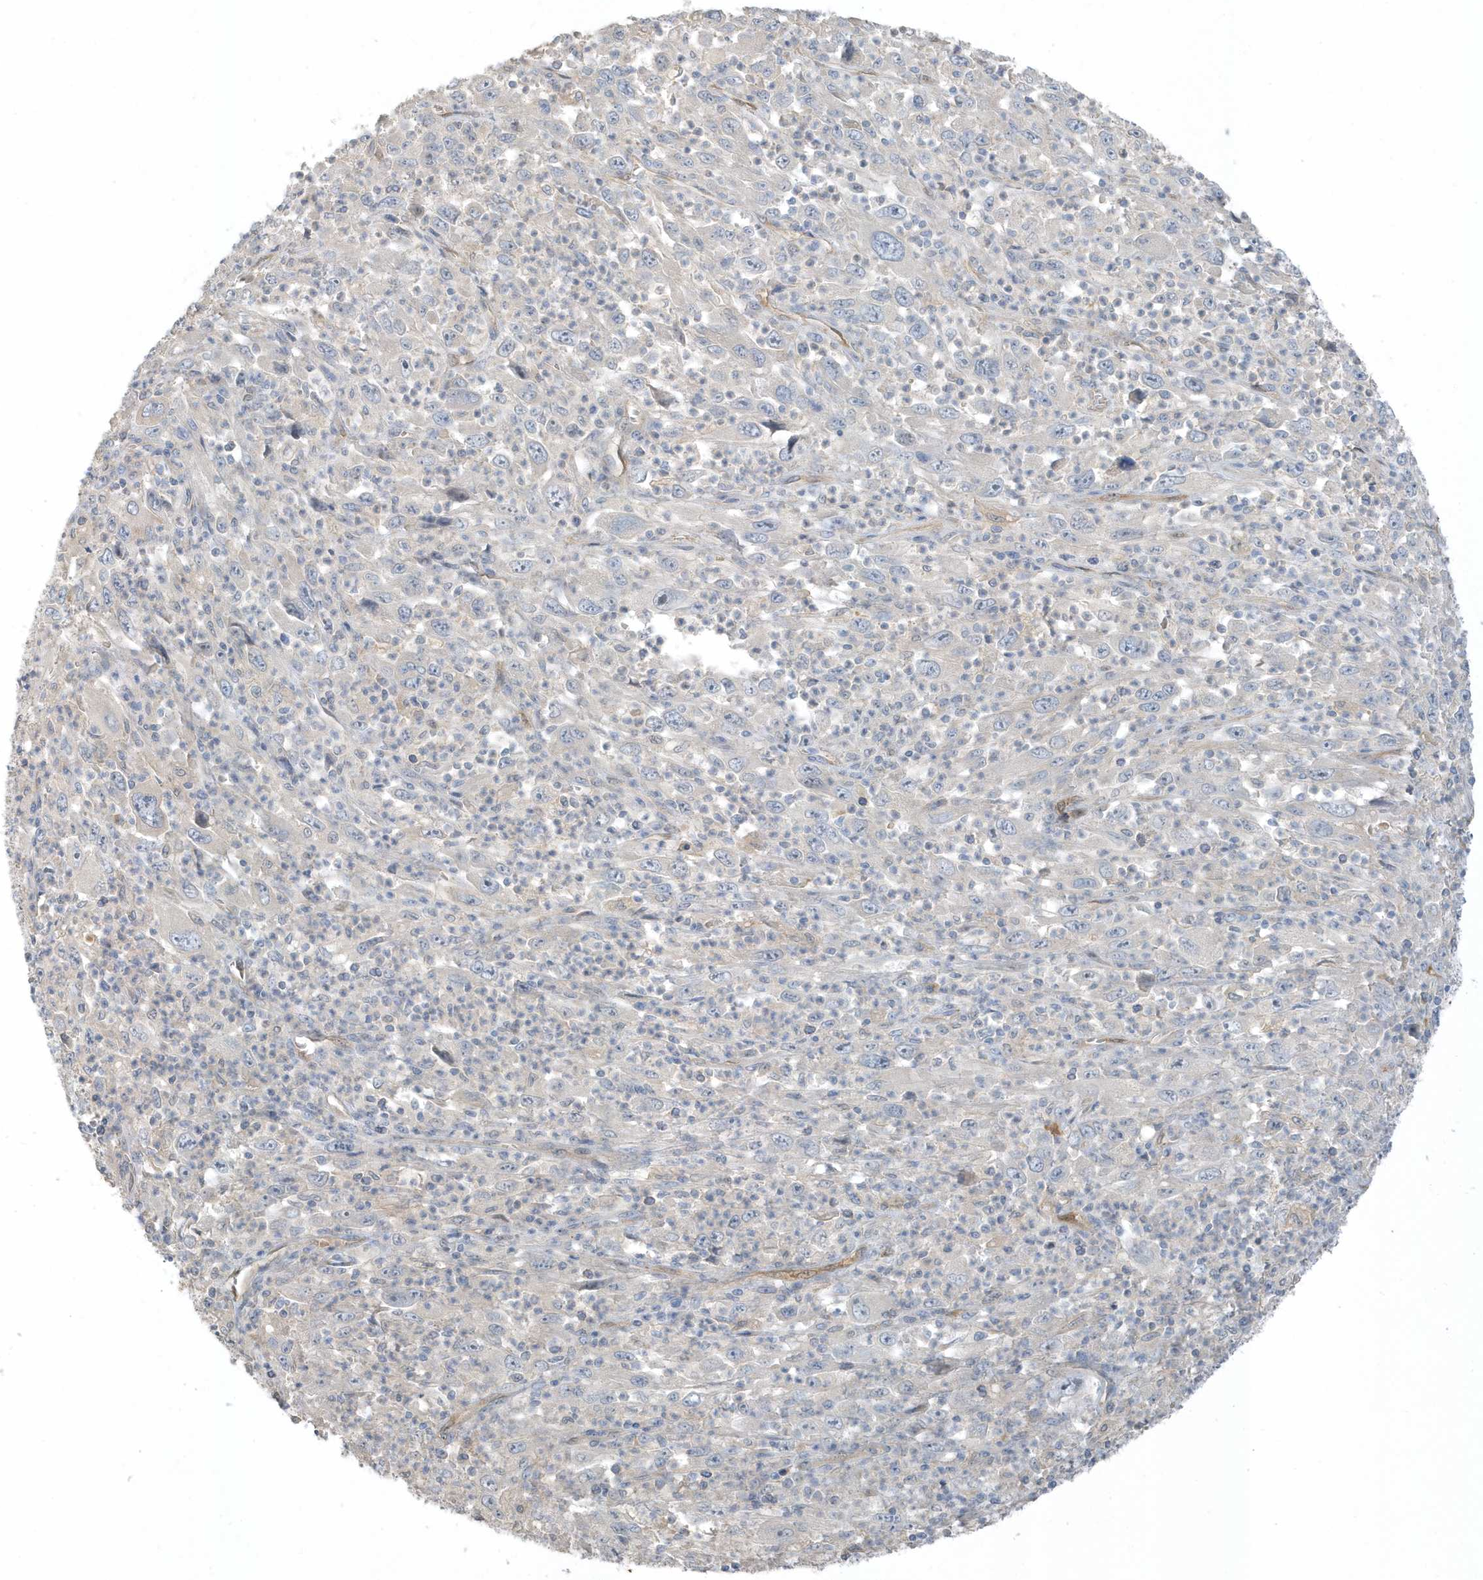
{"staining": {"intensity": "negative", "quantity": "none", "location": "none"}, "tissue": "melanoma", "cell_type": "Tumor cells", "image_type": "cancer", "snomed": [{"axis": "morphology", "description": "Malignant melanoma, Metastatic site"}, {"axis": "topography", "description": "Skin"}], "caption": "A high-resolution histopathology image shows immunohistochemistry (IHC) staining of malignant melanoma (metastatic site), which exhibits no significant staining in tumor cells.", "gene": "USP53", "patient": {"sex": "female", "age": 56}}